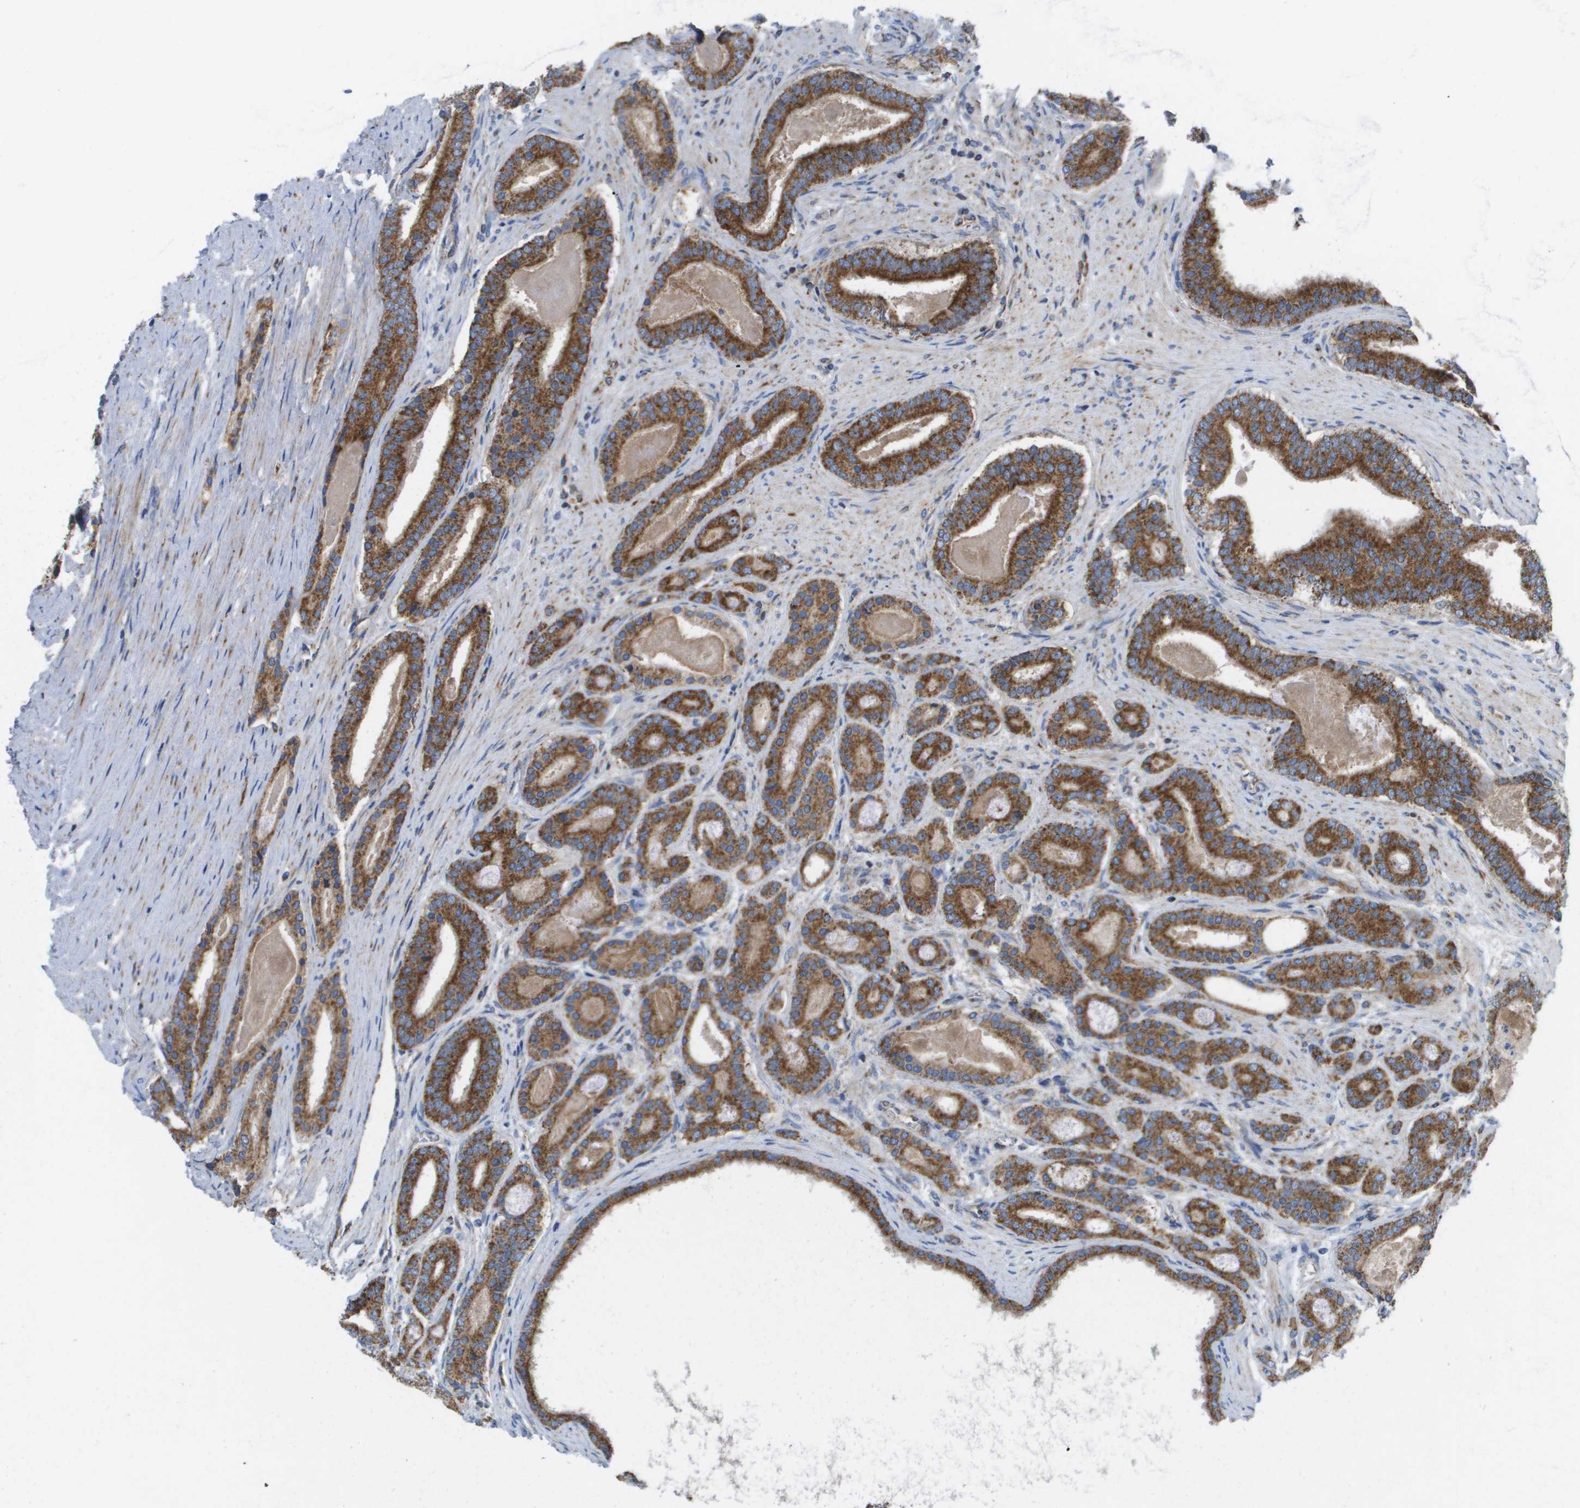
{"staining": {"intensity": "strong", "quantity": ">75%", "location": "cytoplasmic/membranous"}, "tissue": "prostate cancer", "cell_type": "Tumor cells", "image_type": "cancer", "snomed": [{"axis": "morphology", "description": "Adenocarcinoma, High grade"}, {"axis": "topography", "description": "Prostate"}], "caption": "Immunohistochemical staining of human prostate high-grade adenocarcinoma shows high levels of strong cytoplasmic/membranous positivity in about >75% of tumor cells.", "gene": "FIS1", "patient": {"sex": "male", "age": 60}}